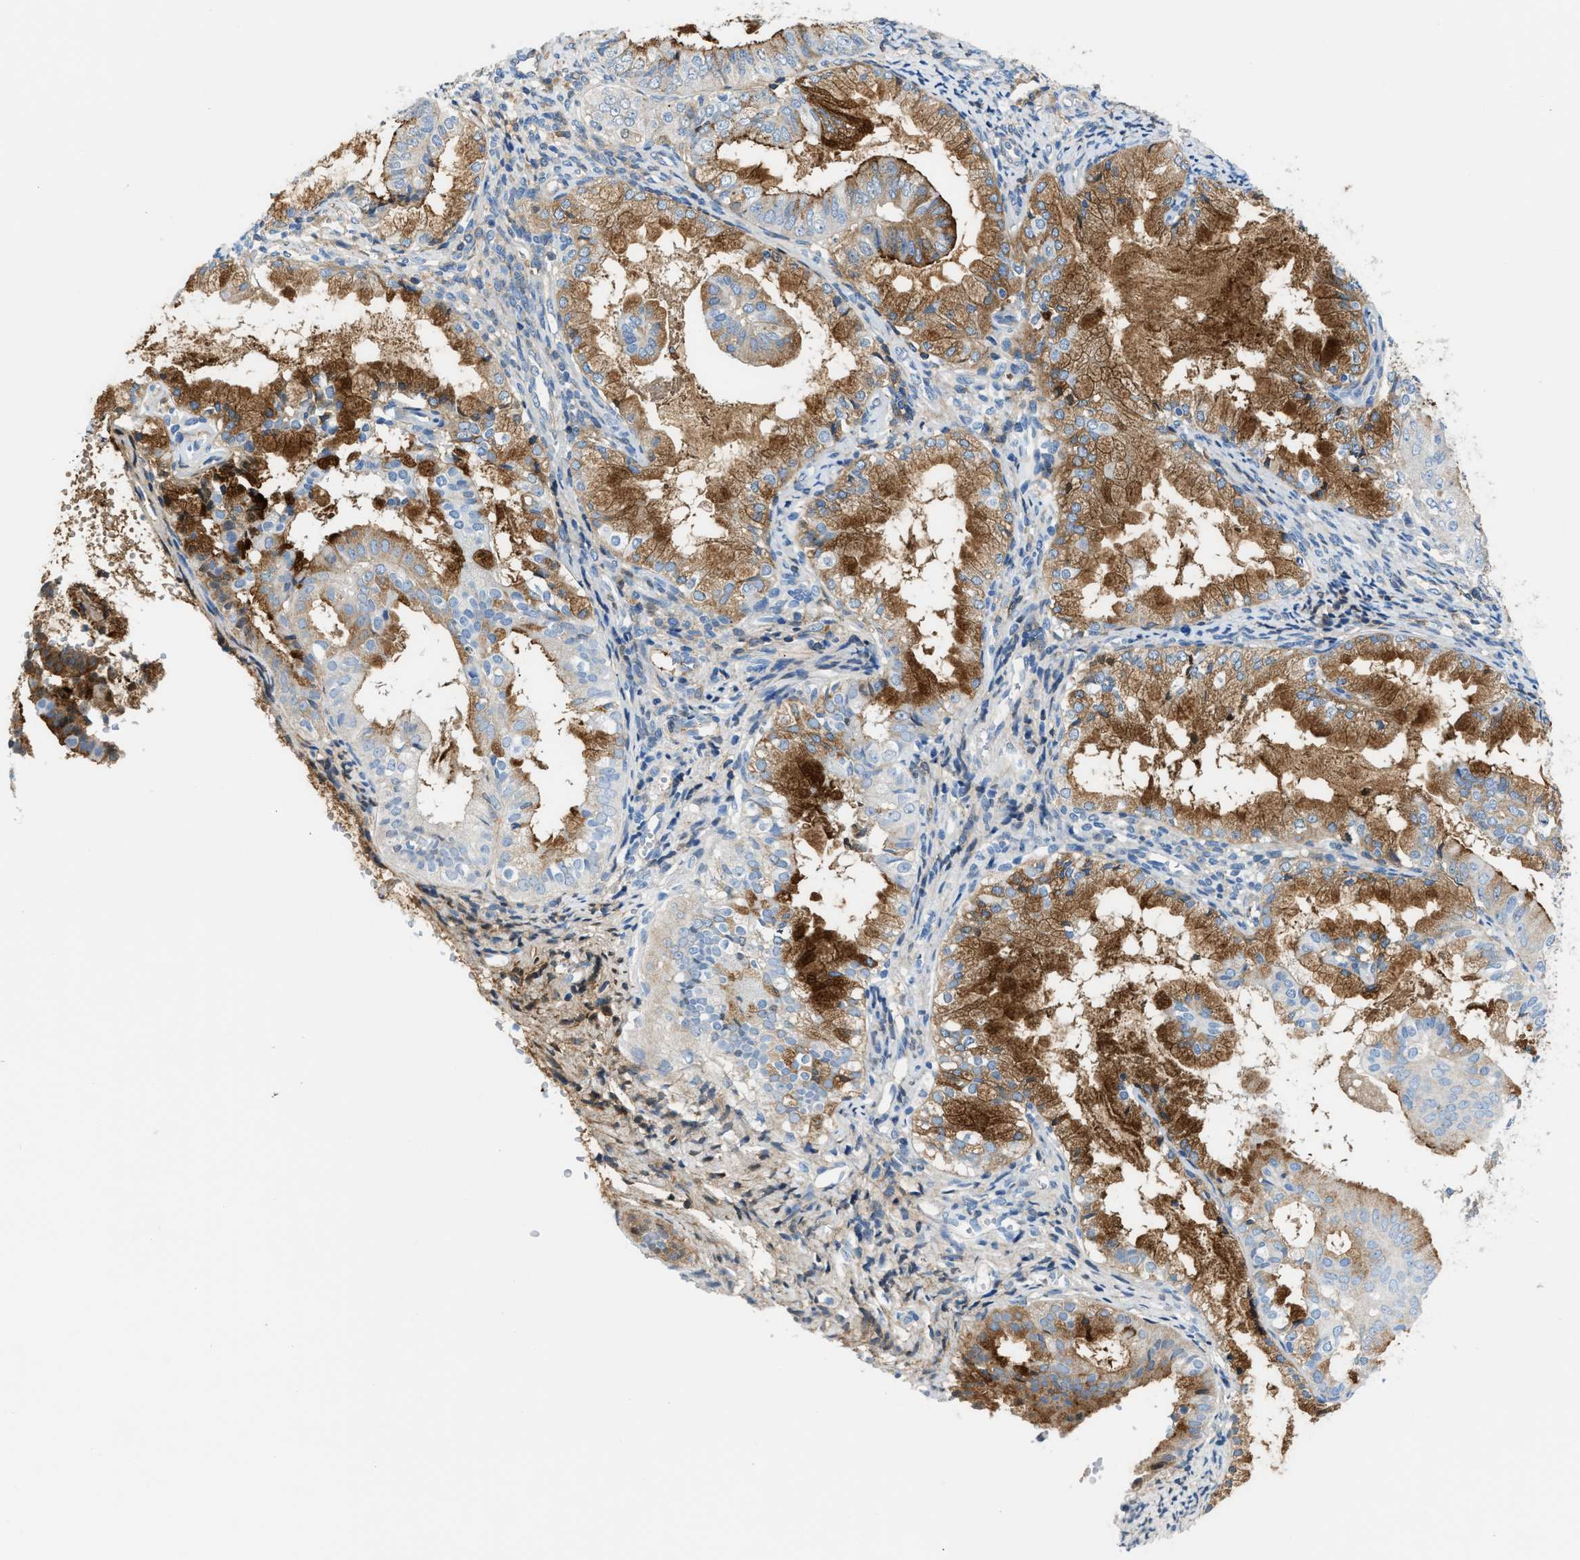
{"staining": {"intensity": "moderate", "quantity": ">75%", "location": "cytoplasmic/membranous"}, "tissue": "endometrial cancer", "cell_type": "Tumor cells", "image_type": "cancer", "snomed": [{"axis": "morphology", "description": "Adenocarcinoma, NOS"}, {"axis": "topography", "description": "Endometrium"}], "caption": "Protein expression analysis of human endometrial adenocarcinoma reveals moderate cytoplasmic/membranous staining in about >75% of tumor cells.", "gene": "CFI", "patient": {"sex": "female", "age": 63}}